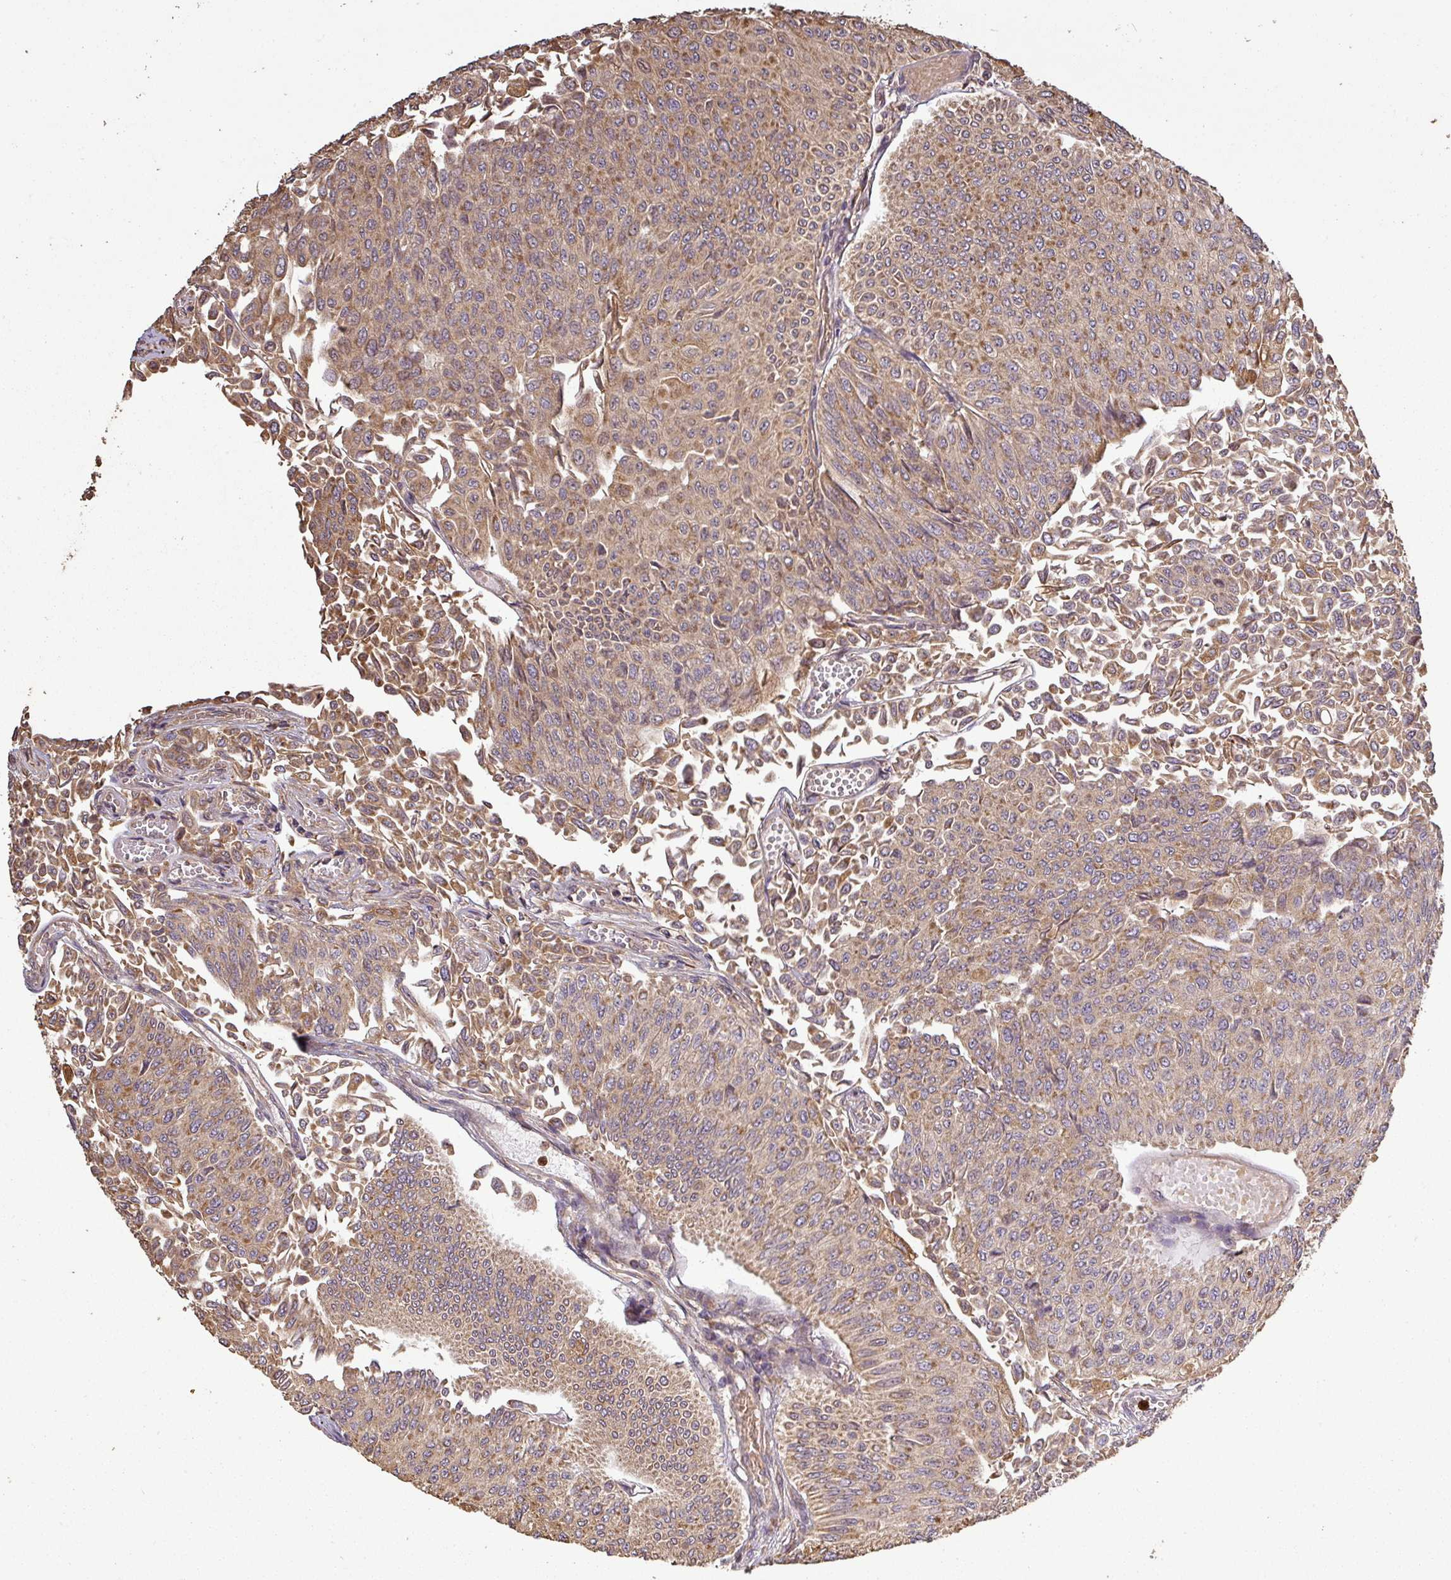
{"staining": {"intensity": "strong", "quantity": "25%-75%", "location": "cytoplasmic/membranous"}, "tissue": "urothelial cancer", "cell_type": "Tumor cells", "image_type": "cancer", "snomed": [{"axis": "morphology", "description": "Urothelial carcinoma, NOS"}, {"axis": "topography", "description": "Urinary bladder"}], "caption": "A brown stain labels strong cytoplasmic/membranous staining of a protein in human transitional cell carcinoma tumor cells. The protein is shown in brown color, while the nuclei are stained blue.", "gene": "PLEKHM1", "patient": {"sex": "male", "age": 59}}